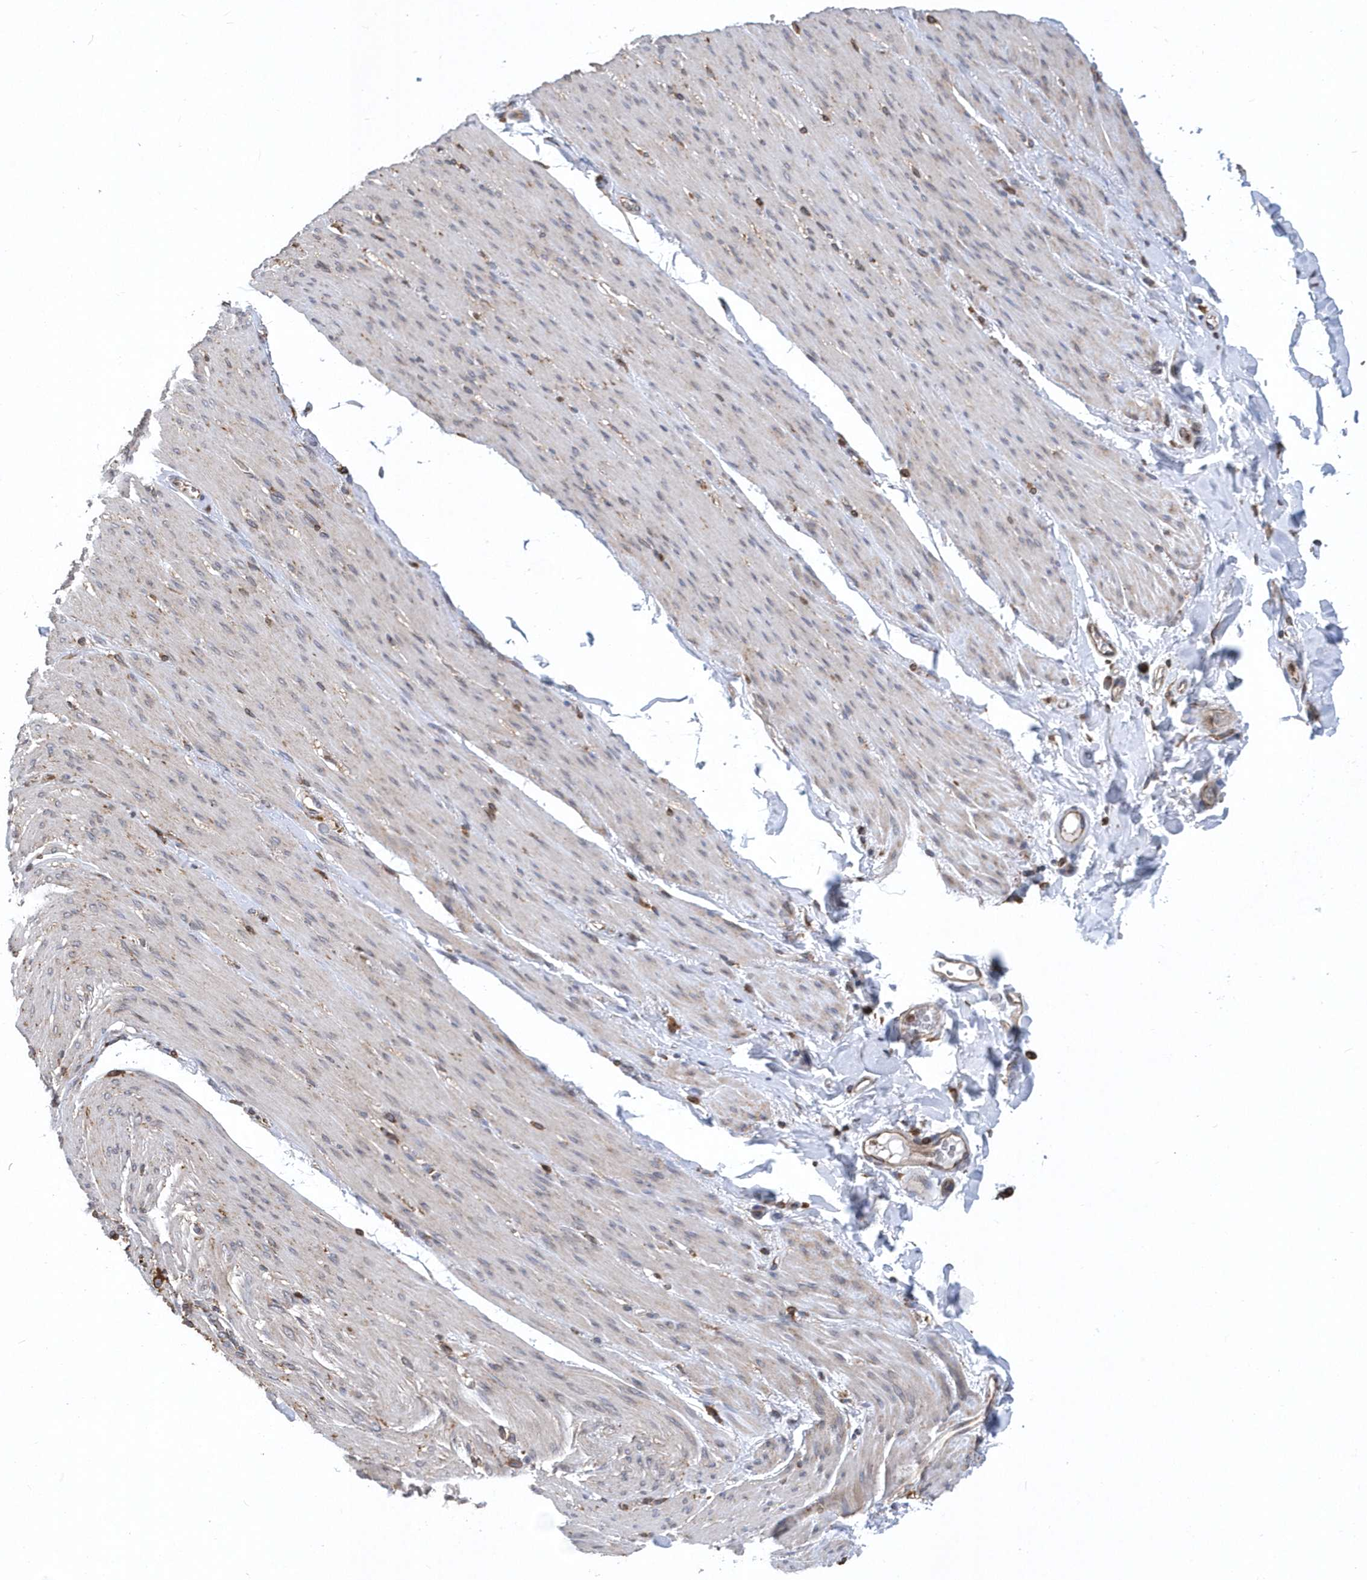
{"staining": {"intensity": "negative", "quantity": "none", "location": "none"}, "tissue": "adipose tissue", "cell_type": "Adipocytes", "image_type": "normal", "snomed": [{"axis": "morphology", "description": "Normal tissue, NOS"}, {"axis": "topography", "description": "Colon"}, {"axis": "topography", "description": "Peripheral nerve tissue"}], "caption": "The micrograph exhibits no staining of adipocytes in normal adipose tissue. (DAB (3,3'-diaminobenzidine) immunohistochemistry with hematoxylin counter stain).", "gene": "VAMP7", "patient": {"sex": "female", "age": 61}}